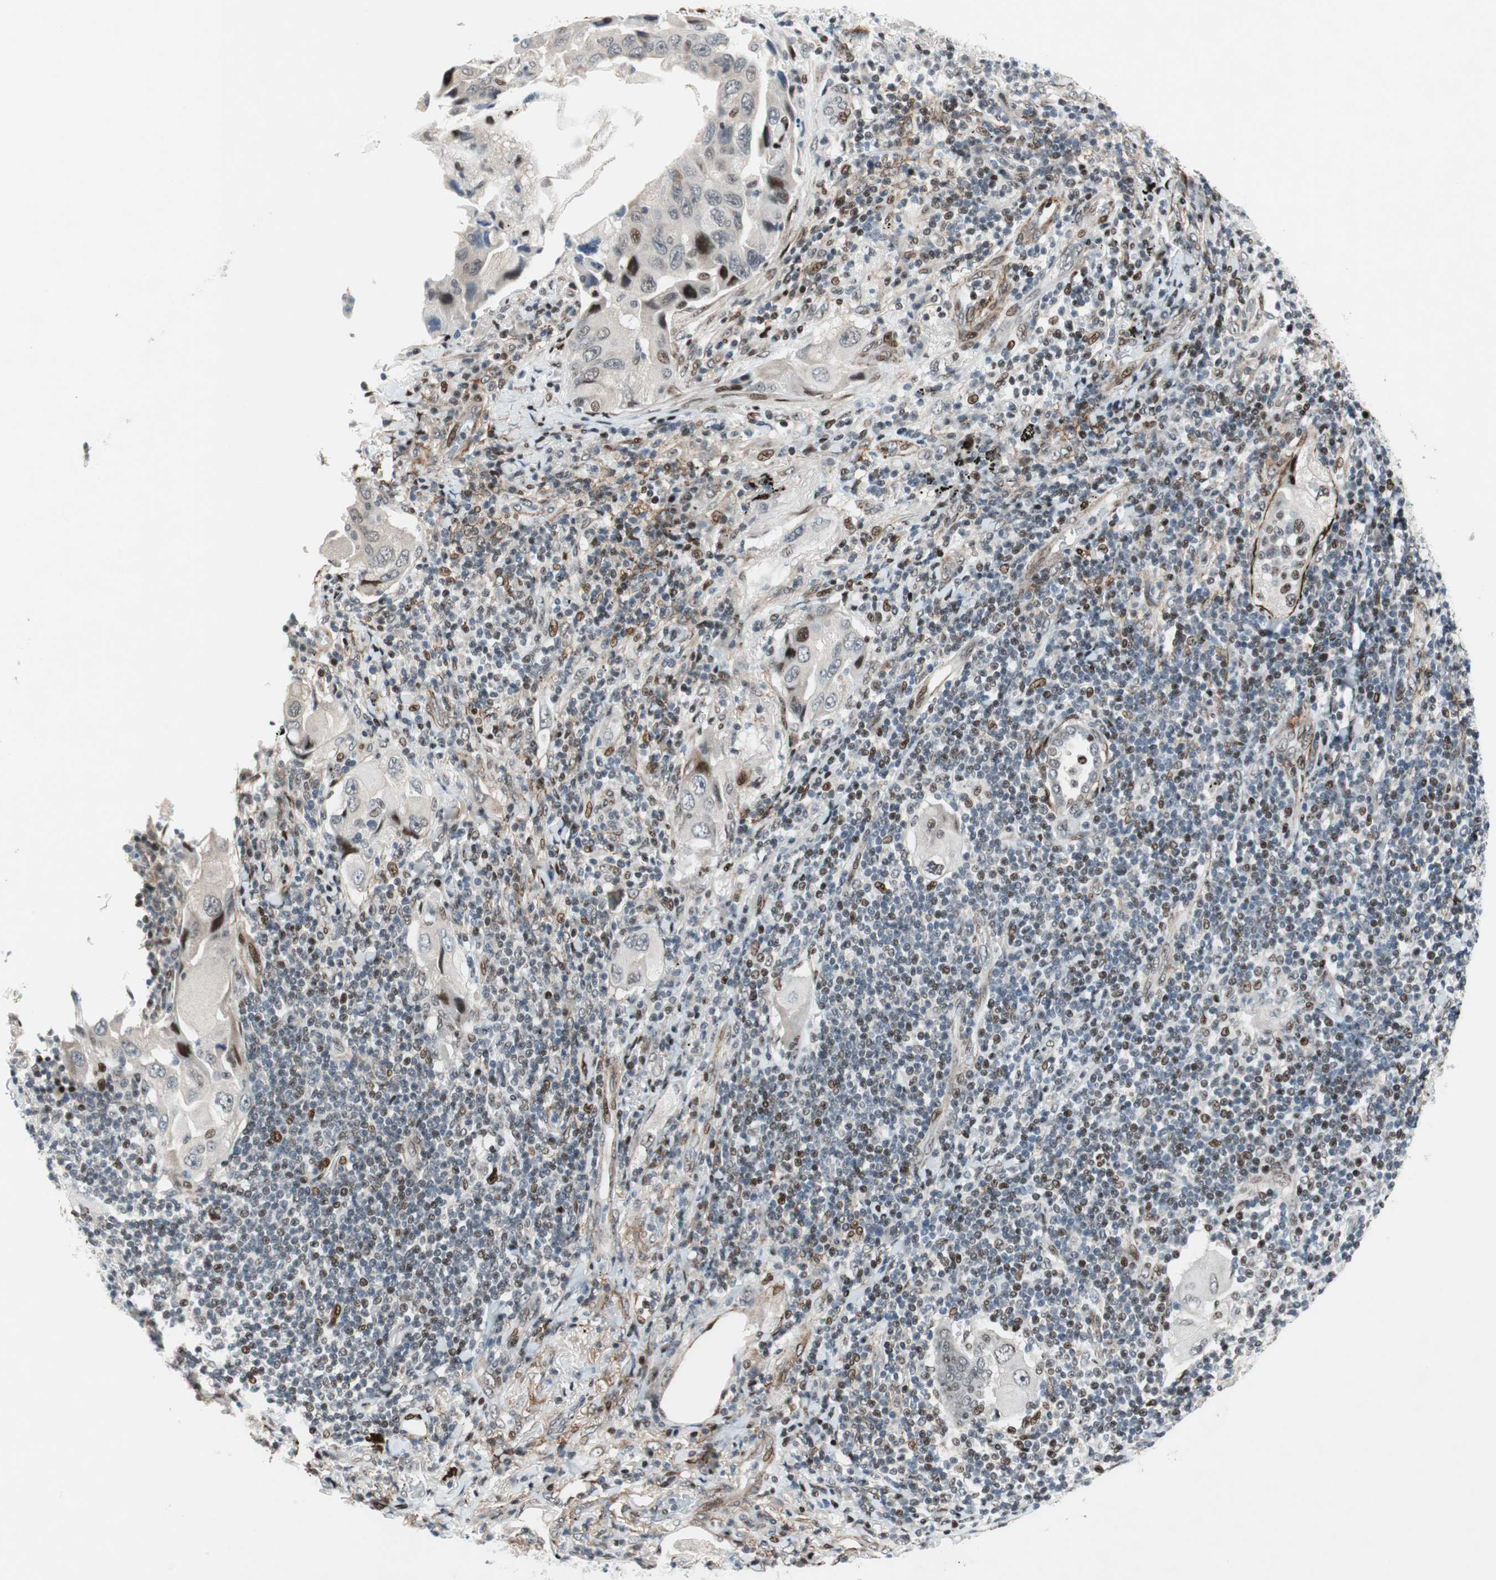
{"staining": {"intensity": "strong", "quantity": "25%-75%", "location": "nuclear"}, "tissue": "lung cancer", "cell_type": "Tumor cells", "image_type": "cancer", "snomed": [{"axis": "morphology", "description": "Adenocarcinoma, NOS"}, {"axis": "topography", "description": "Lung"}], "caption": "Lung cancer (adenocarcinoma) stained with DAB (3,3'-diaminobenzidine) immunohistochemistry shows high levels of strong nuclear positivity in approximately 25%-75% of tumor cells. Ihc stains the protein in brown and the nuclei are stained blue.", "gene": "FBXO44", "patient": {"sex": "female", "age": 65}}